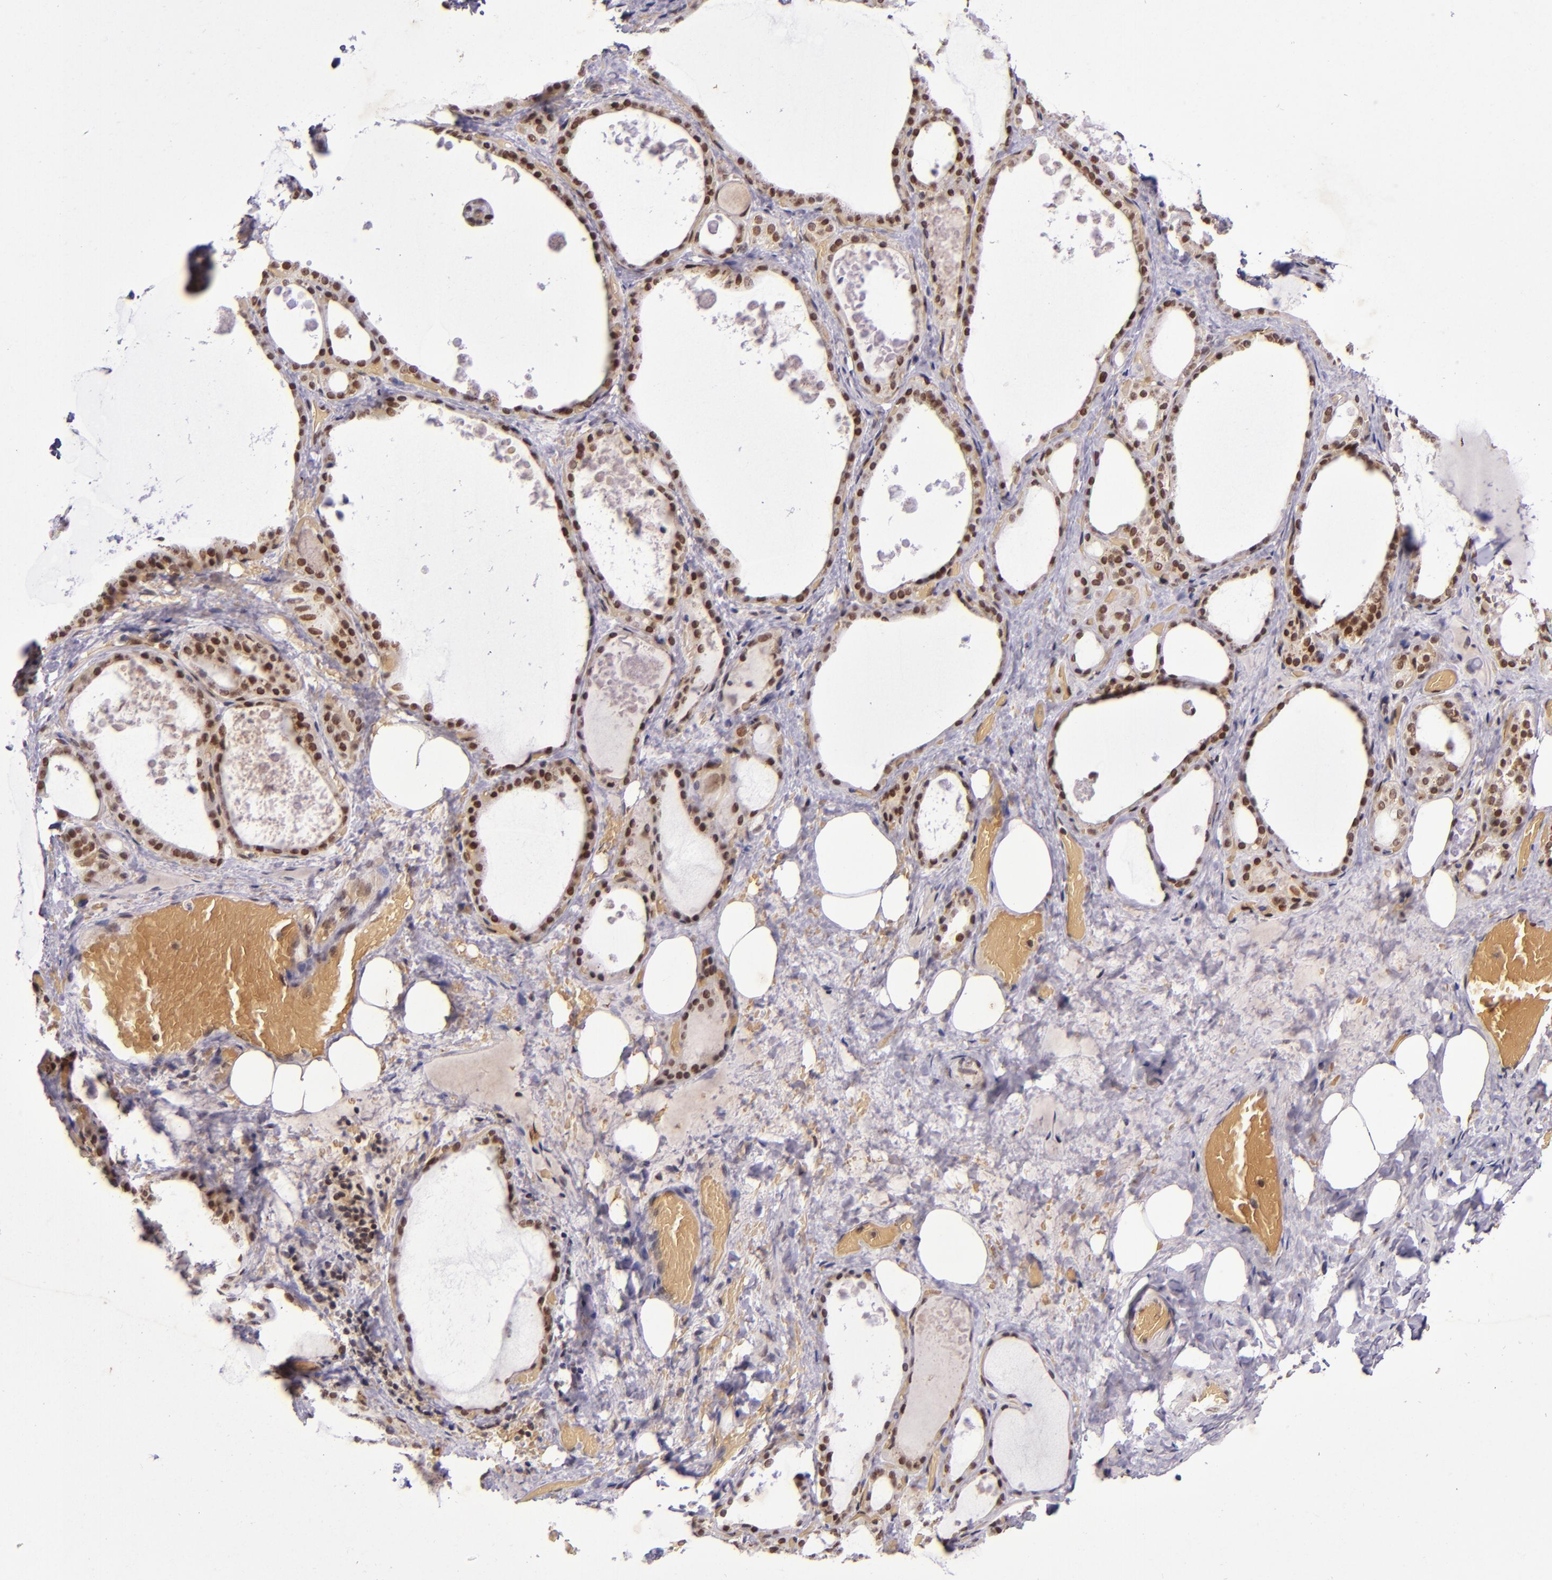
{"staining": {"intensity": "strong", "quantity": ">75%", "location": "nuclear"}, "tissue": "thyroid gland", "cell_type": "Glandular cells", "image_type": "normal", "snomed": [{"axis": "morphology", "description": "Normal tissue, NOS"}, {"axis": "topography", "description": "Thyroid gland"}], "caption": "Glandular cells show strong nuclear expression in approximately >75% of cells in benign thyroid gland.", "gene": "MGMT", "patient": {"sex": "male", "age": 61}}